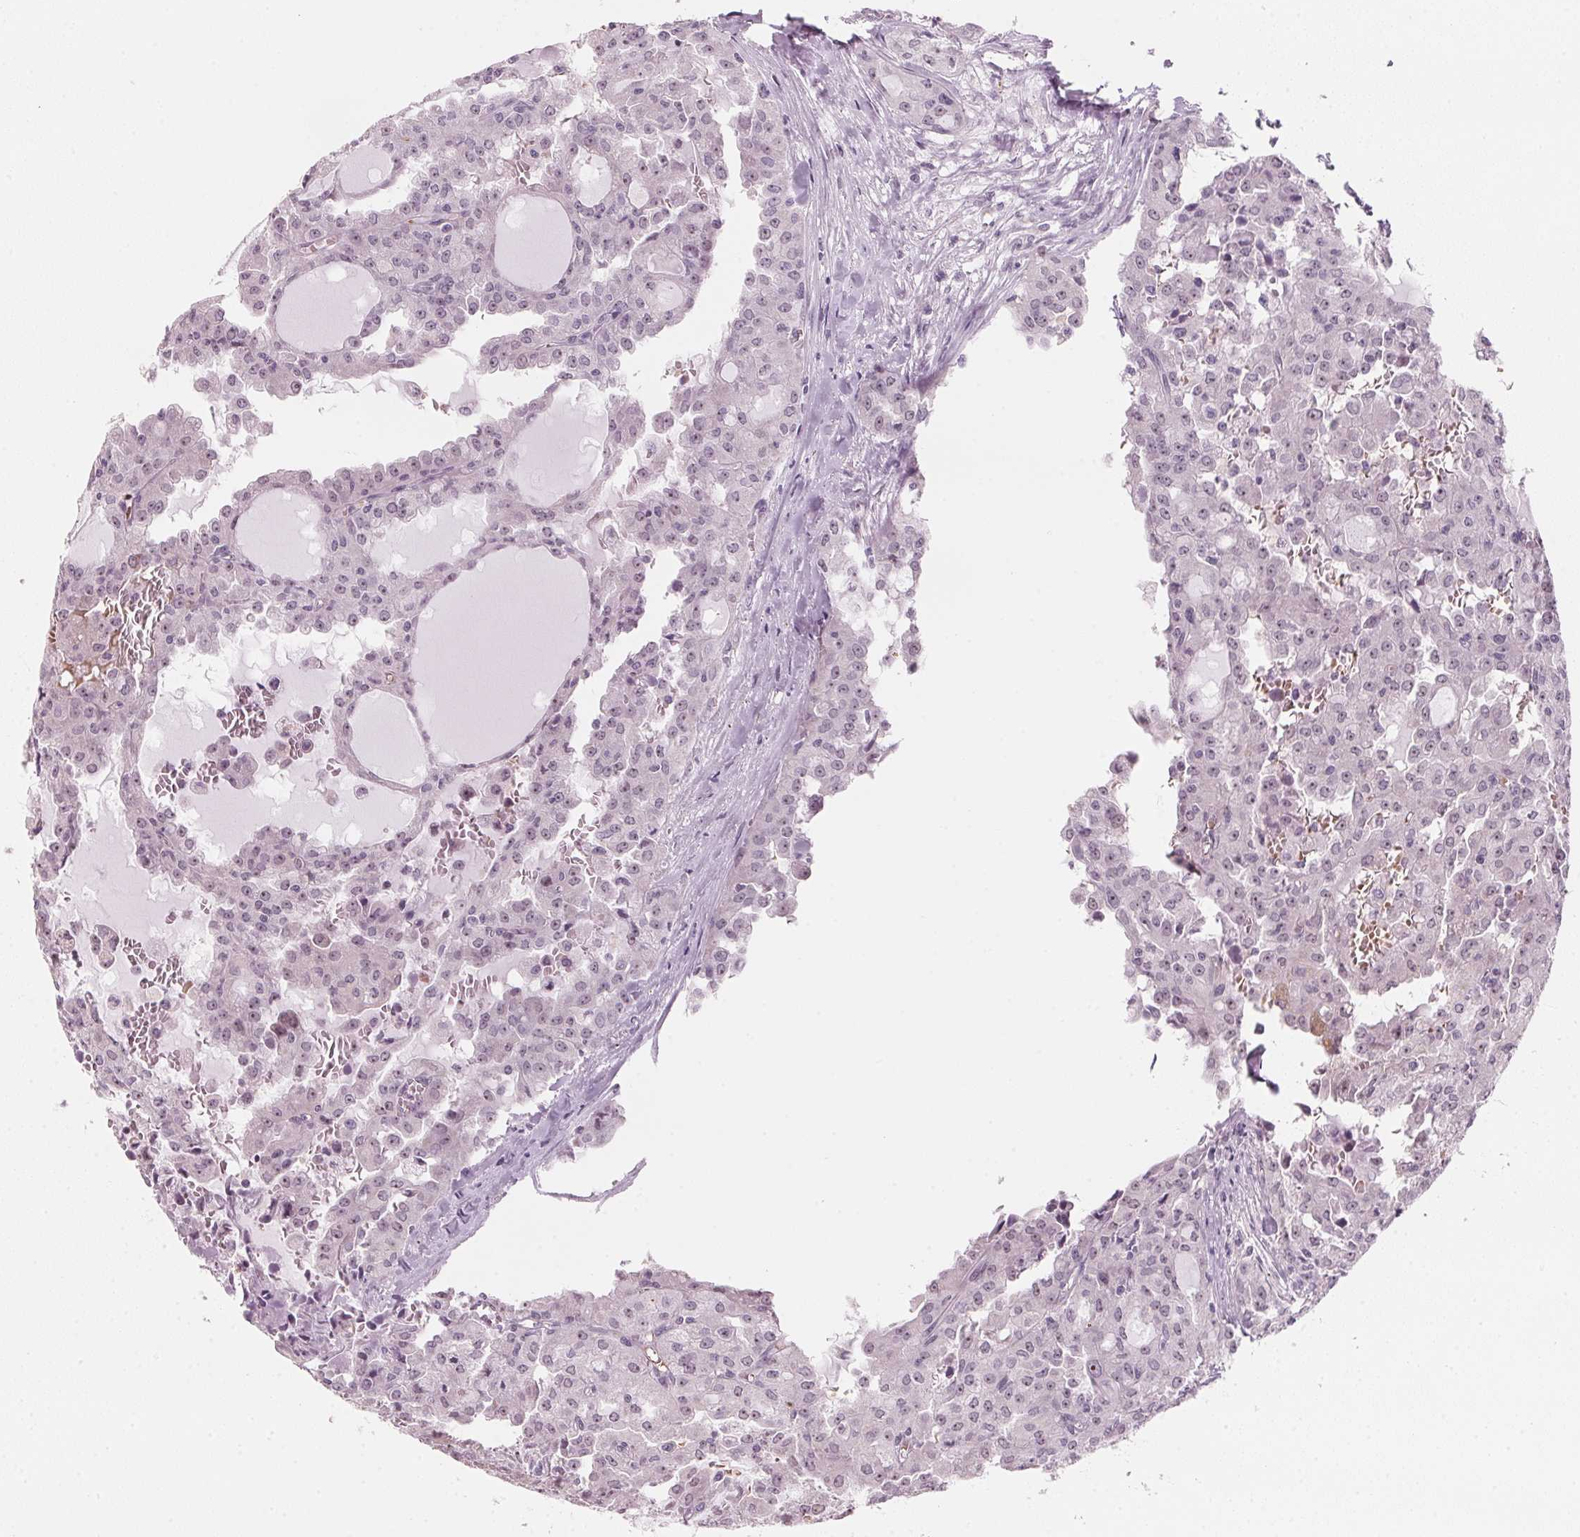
{"staining": {"intensity": "weak", "quantity": "<25%", "location": "nuclear"}, "tissue": "head and neck cancer", "cell_type": "Tumor cells", "image_type": "cancer", "snomed": [{"axis": "morphology", "description": "Adenocarcinoma, NOS"}, {"axis": "topography", "description": "Head-Neck"}], "caption": "Tumor cells show no significant protein positivity in head and neck adenocarcinoma.", "gene": "DNTTIP2", "patient": {"sex": "male", "age": 64}}